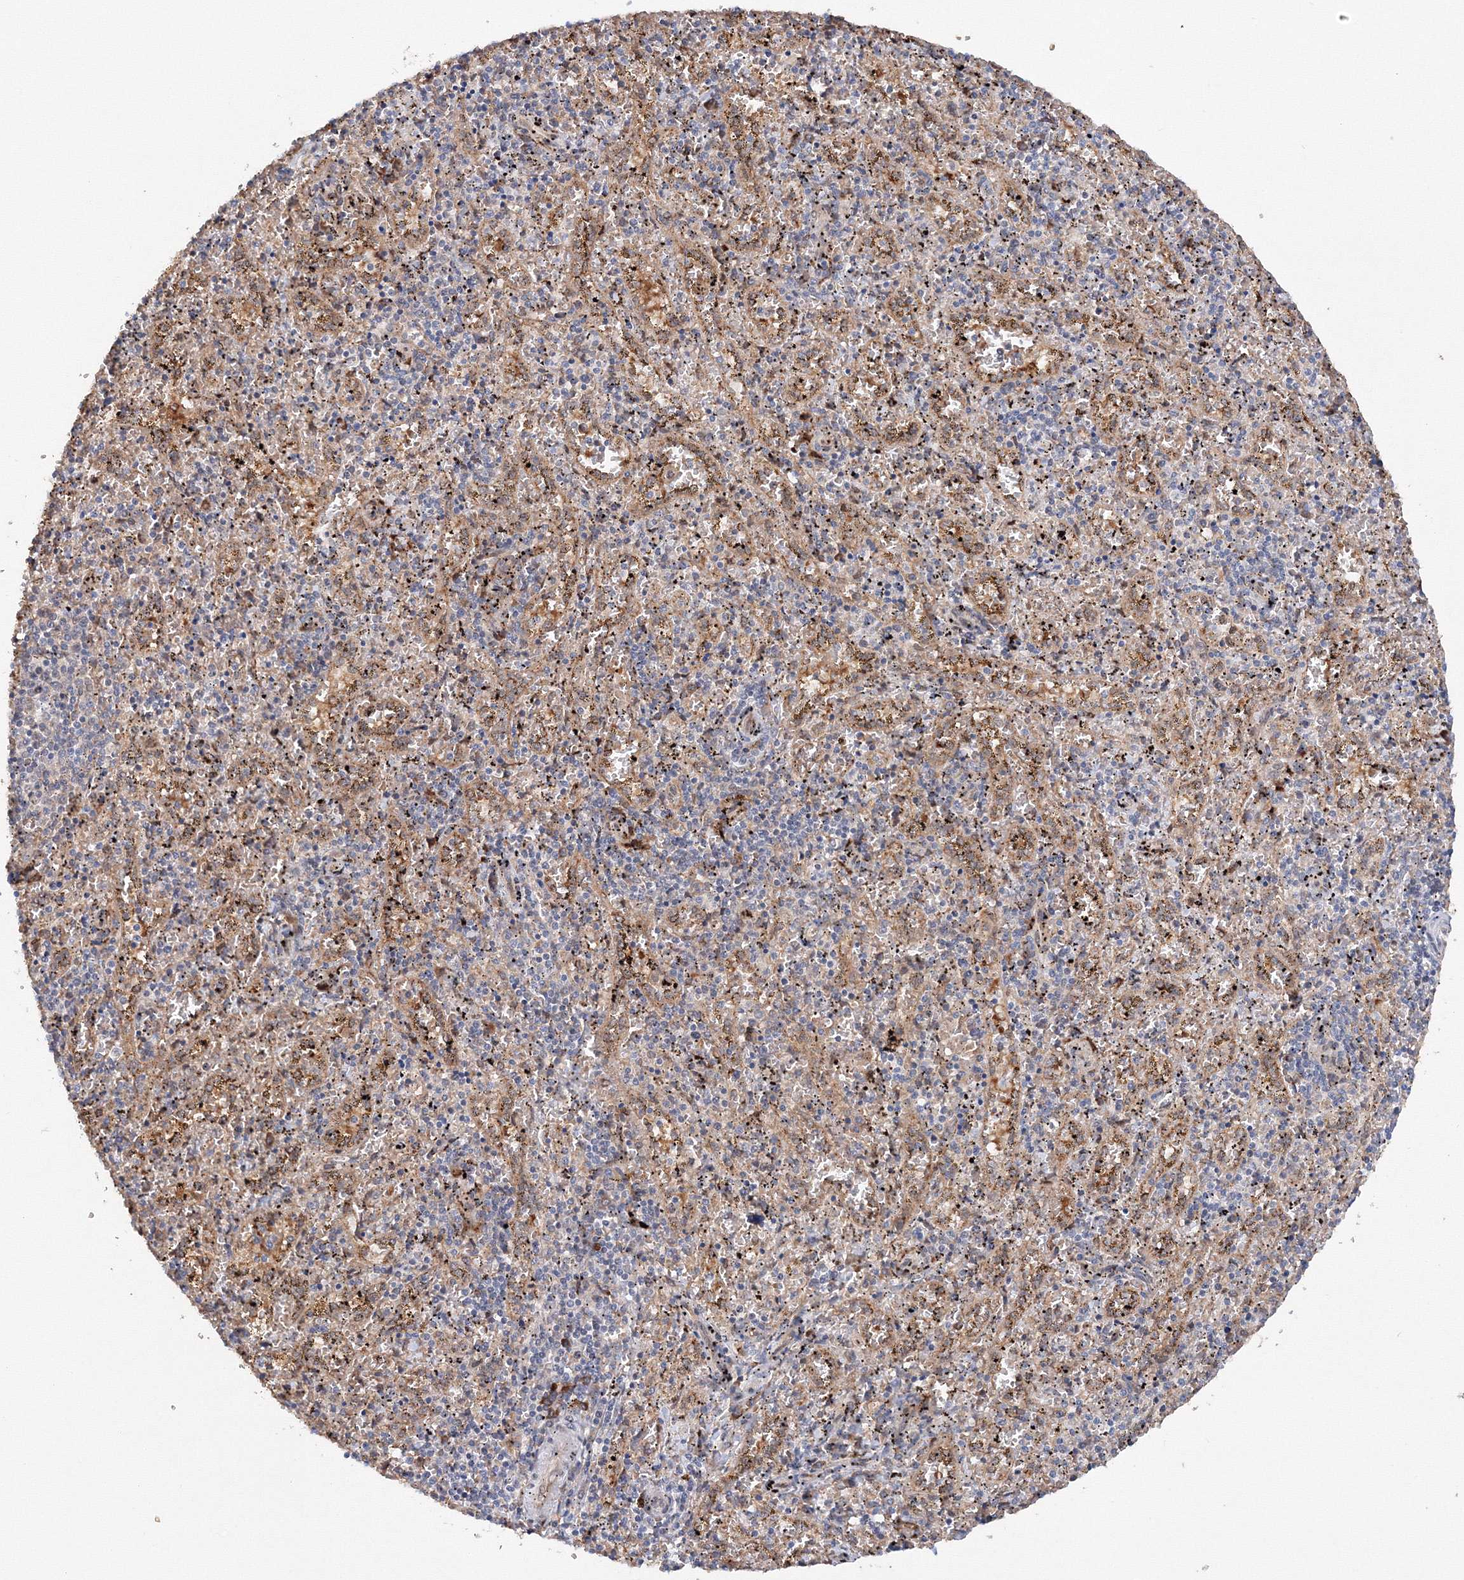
{"staining": {"intensity": "strong", "quantity": "<25%", "location": "cytoplasmic/membranous"}, "tissue": "spleen", "cell_type": "Cells in red pulp", "image_type": "normal", "snomed": [{"axis": "morphology", "description": "Normal tissue, NOS"}, {"axis": "topography", "description": "Spleen"}], "caption": "Spleen stained with a protein marker displays strong staining in cells in red pulp.", "gene": "DIS3L2", "patient": {"sex": "male", "age": 11}}